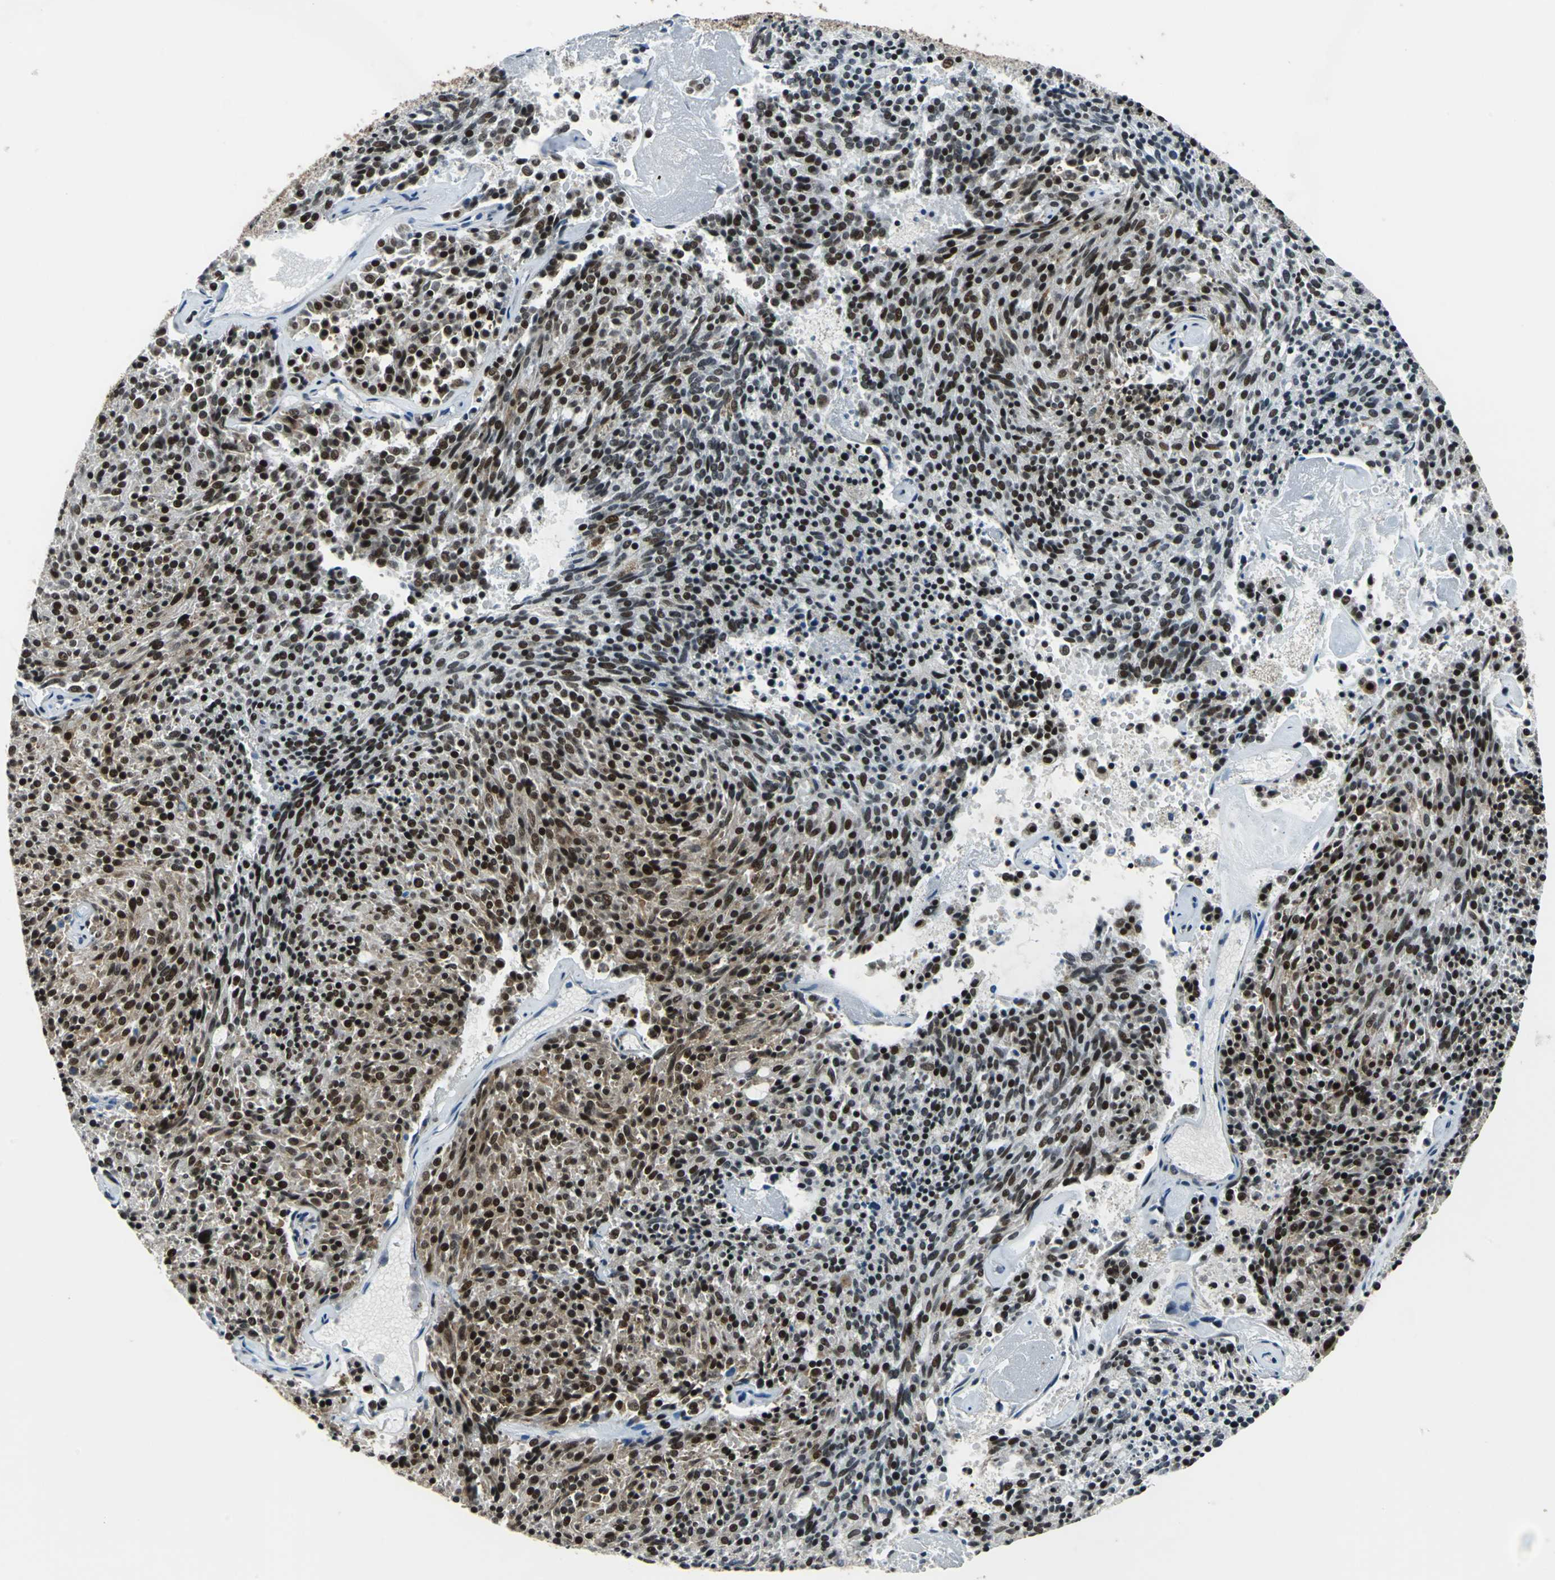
{"staining": {"intensity": "strong", "quantity": "25%-75%", "location": "nuclear"}, "tissue": "carcinoid", "cell_type": "Tumor cells", "image_type": "cancer", "snomed": [{"axis": "morphology", "description": "Carcinoid, malignant, NOS"}, {"axis": "topography", "description": "Pancreas"}], "caption": "Carcinoid stained with immunohistochemistry displays strong nuclear expression in approximately 25%-75% of tumor cells. (Stains: DAB (3,3'-diaminobenzidine) in brown, nuclei in blue, Microscopy: brightfield microscopy at high magnification).", "gene": "BCLAF1", "patient": {"sex": "female", "age": 54}}